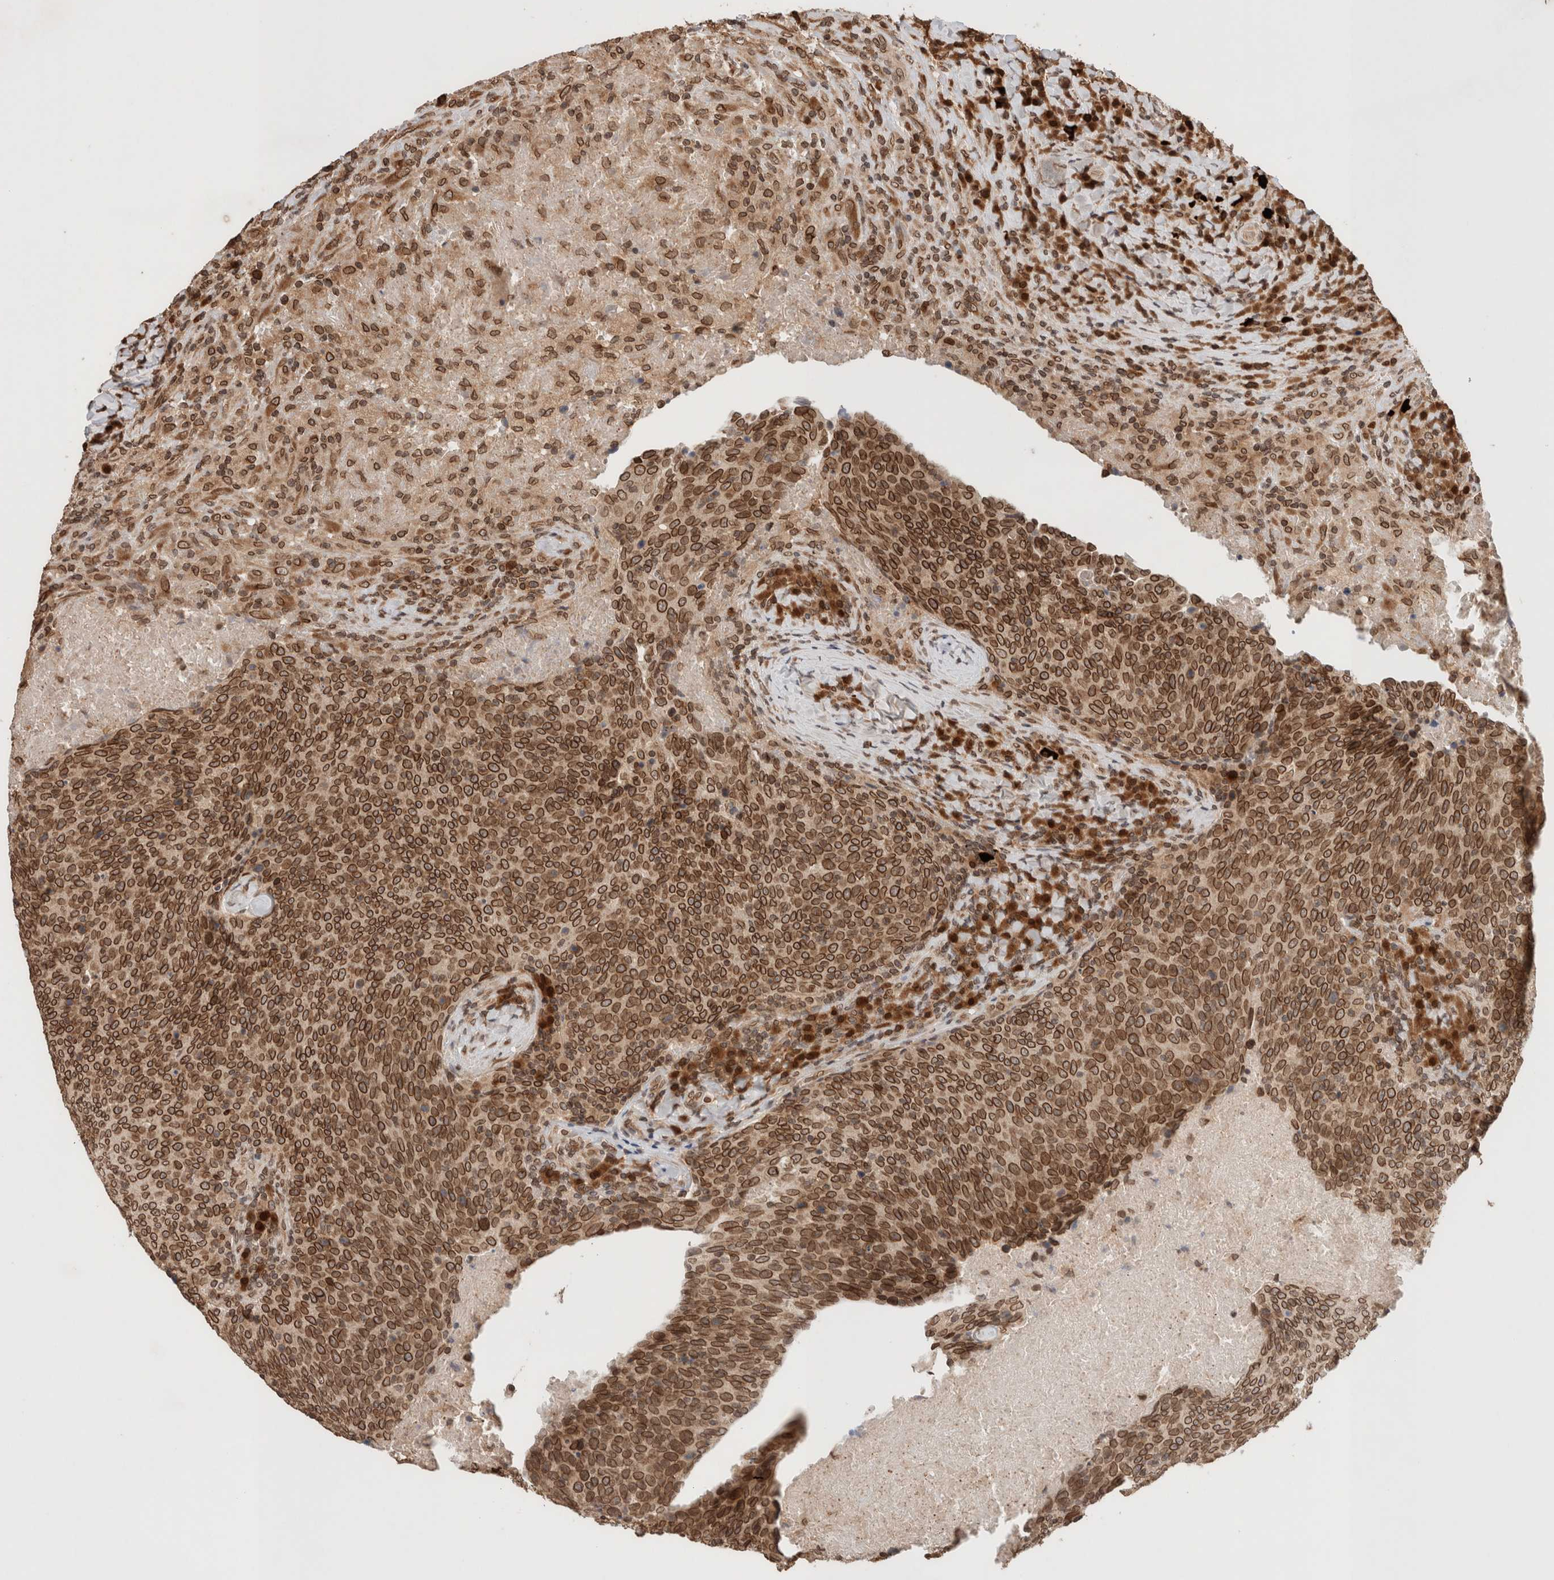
{"staining": {"intensity": "strong", "quantity": ">75%", "location": "cytoplasmic/membranous,nuclear"}, "tissue": "head and neck cancer", "cell_type": "Tumor cells", "image_type": "cancer", "snomed": [{"axis": "morphology", "description": "Squamous cell carcinoma, NOS"}, {"axis": "morphology", "description": "Squamous cell carcinoma, metastatic, NOS"}, {"axis": "topography", "description": "Lymph node"}, {"axis": "topography", "description": "Head-Neck"}], "caption": "Immunohistochemistry image of neoplastic tissue: squamous cell carcinoma (head and neck) stained using immunohistochemistry (IHC) exhibits high levels of strong protein expression localized specifically in the cytoplasmic/membranous and nuclear of tumor cells, appearing as a cytoplasmic/membranous and nuclear brown color.", "gene": "TPR", "patient": {"sex": "male", "age": 62}}